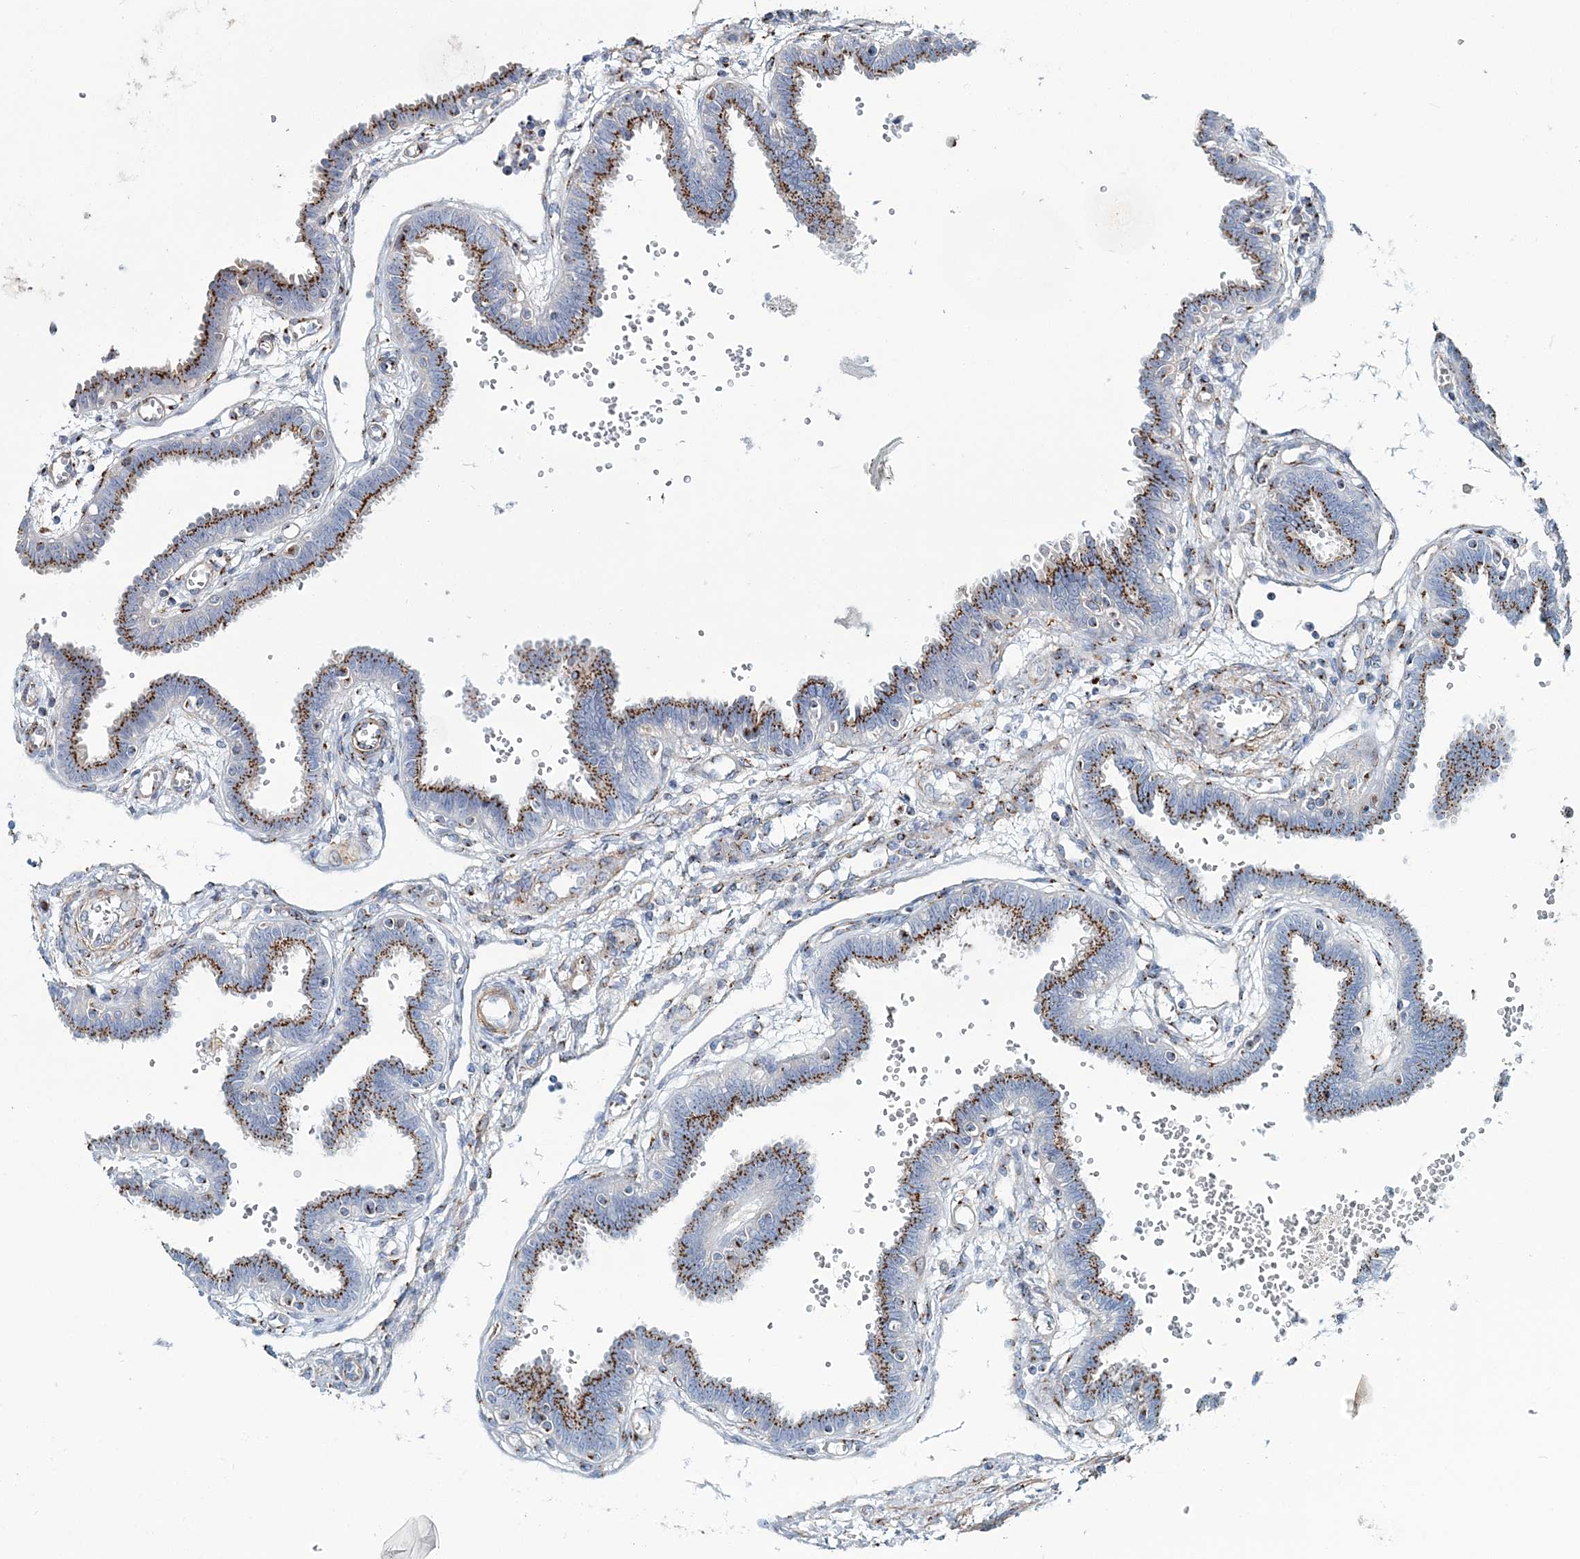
{"staining": {"intensity": "moderate", "quantity": ">75%", "location": "cytoplasmic/membranous"}, "tissue": "fallopian tube", "cell_type": "Glandular cells", "image_type": "normal", "snomed": [{"axis": "morphology", "description": "Normal tissue, NOS"}, {"axis": "topography", "description": "Fallopian tube"}], "caption": "Immunohistochemical staining of normal fallopian tube shows medium levels of moderate cytoplasmic/membranous expression in about >75% of glandular cells. (DAB = brown stain, brightfield microscopy at high magnification).", "gene": "MAN1A2", "patient": {"sex": "female", "age": 32}}